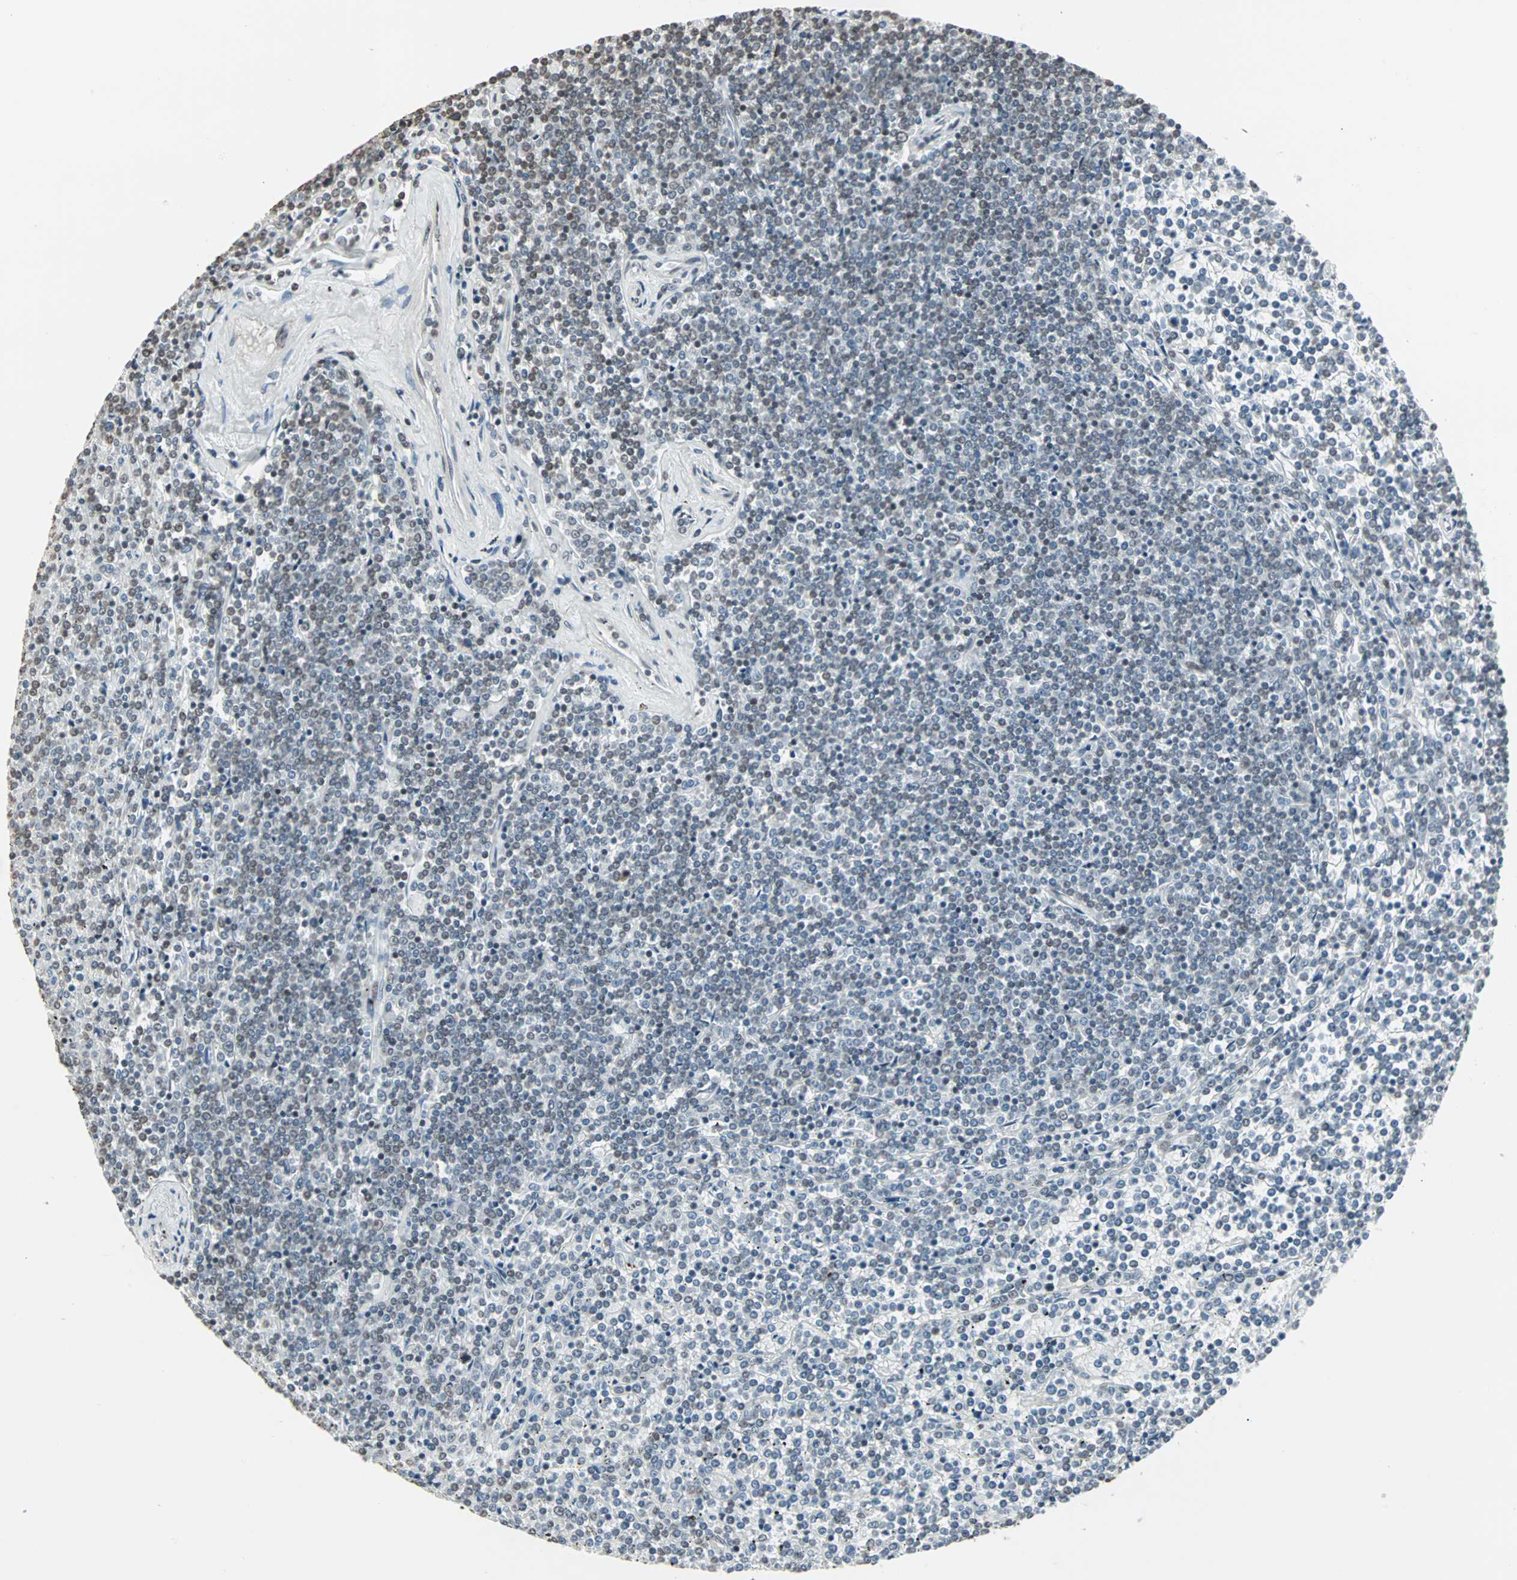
{"staining": {"intensity": "weak", "quantity": "<25%", "location": "nuclear"}, "tissue": "lymphoma", "cell_type": "Tumor cells", "image_type": "cancer", "snomed": [{"axis": "morphology", "description": "Malignant lymphoma, non-Hodgkin's type, Low grade"}, {"axis": "topography", "description": "Spleen"}], "caption": "DAB (3,3'-diaminobenzidine) immunohistochemical staining of lymphoma displays no significant expression in tumor cells. The staining is performed using DAB (3,3'-diaminobenzidine) brown chromogen with nuclei counter-stained in using hematoxylin.", "gene": "CBLC", "patient": {"sex": "female", "age": 19}}